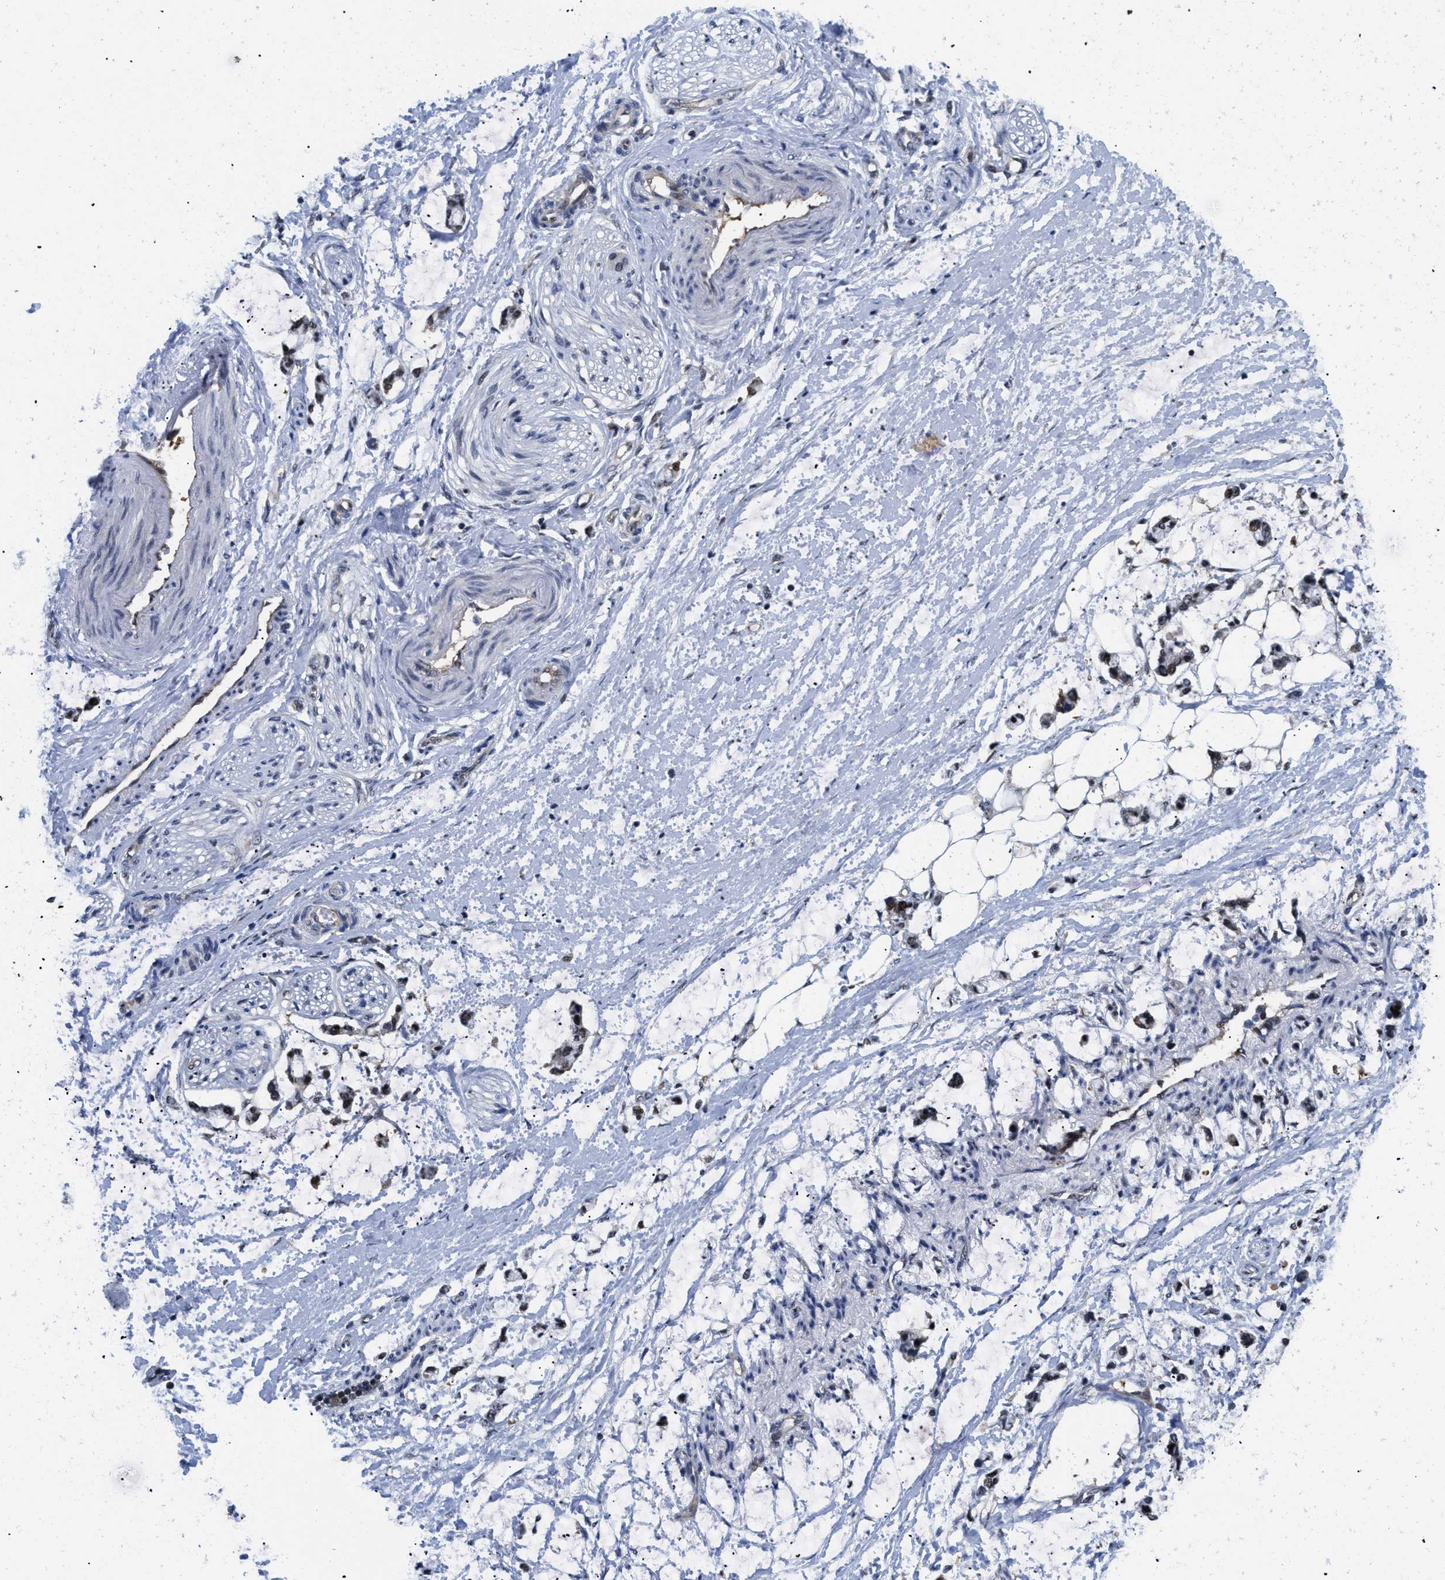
{"staining": {"intensity": "negative", "quantity": "none", "location": "none"}, "tissue": "adipose tissue", "cell_type": "Adipocytes", "image_type": "normal", "snomed": [{"axis": "morphology", "description": "Normal tissue, NOS"}, {"axis": "morphology", "description": "Adenocarcinoma, NOS"}, {"axis": "topography", "description": "Colon"}, {"axis": "topography", "description": "Peripheral nerve tissue"}], "caption": "This is an IHC histopathology image of normal adipose tissue. There is no staining in adipocytes.", "gene": "SLC29A2", "patient": {"sex": "male", "age": 14}}